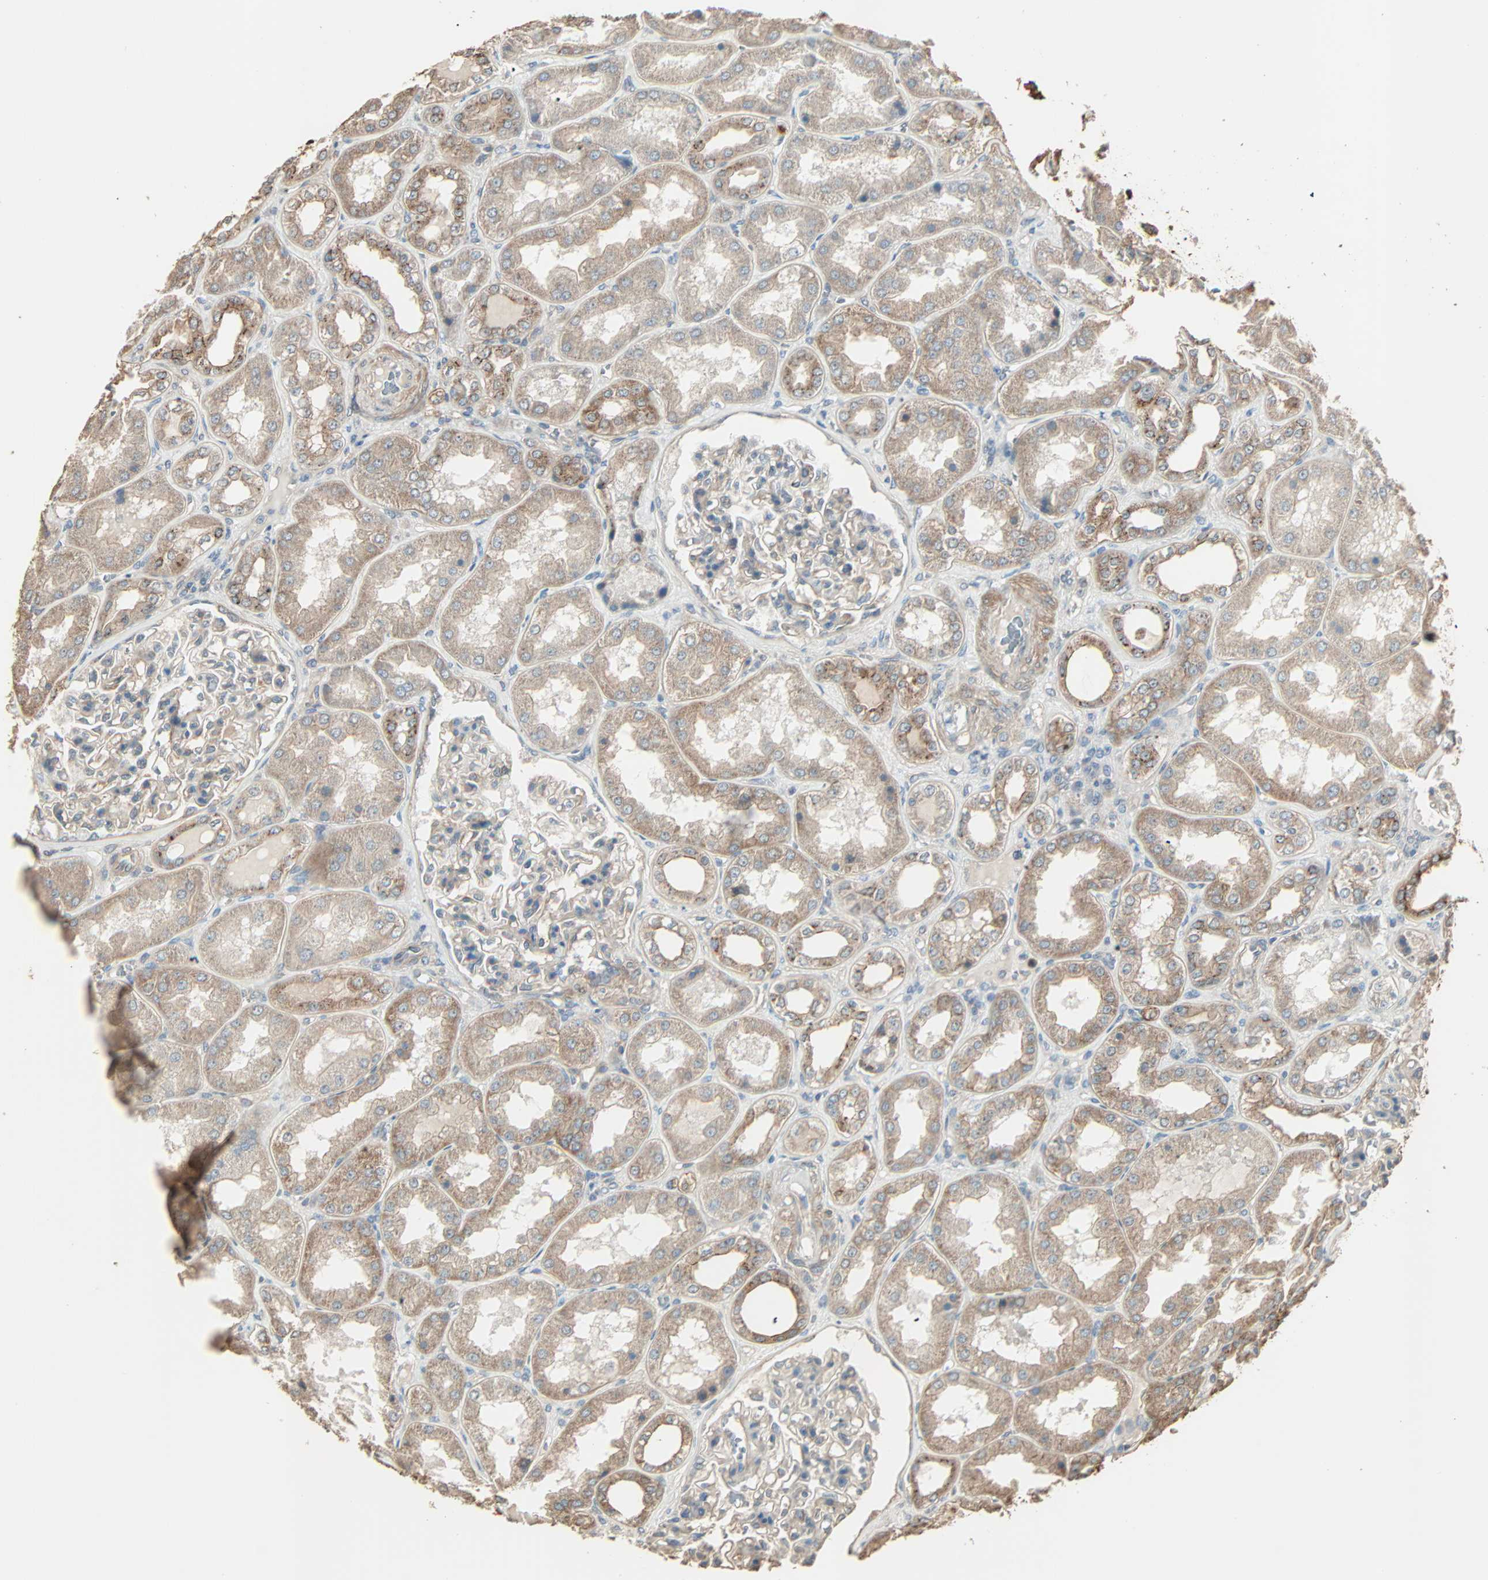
{"staining": {"intensity": "weak", "quantity": "<25%", "location": "cytoplasmic/membranous"}, "tissue": "kidney", "cell_type": "Cells in glomeruli", "image_type": "normal", "snomed": [{"axis": "morphology", "description": "Normal tissue, NOS"}, {"axis": "topography", "description": "Kidney"}], "caption": "IHC of benign human kidney shows no expression in cells in glomeruli. Brightfield microscopy of IHC stained with DAB (brown) and hematoxylin (blue), captured at high magnification.", "gene": "GALNT3", "patient": {"sex": "female", "age": 56}}